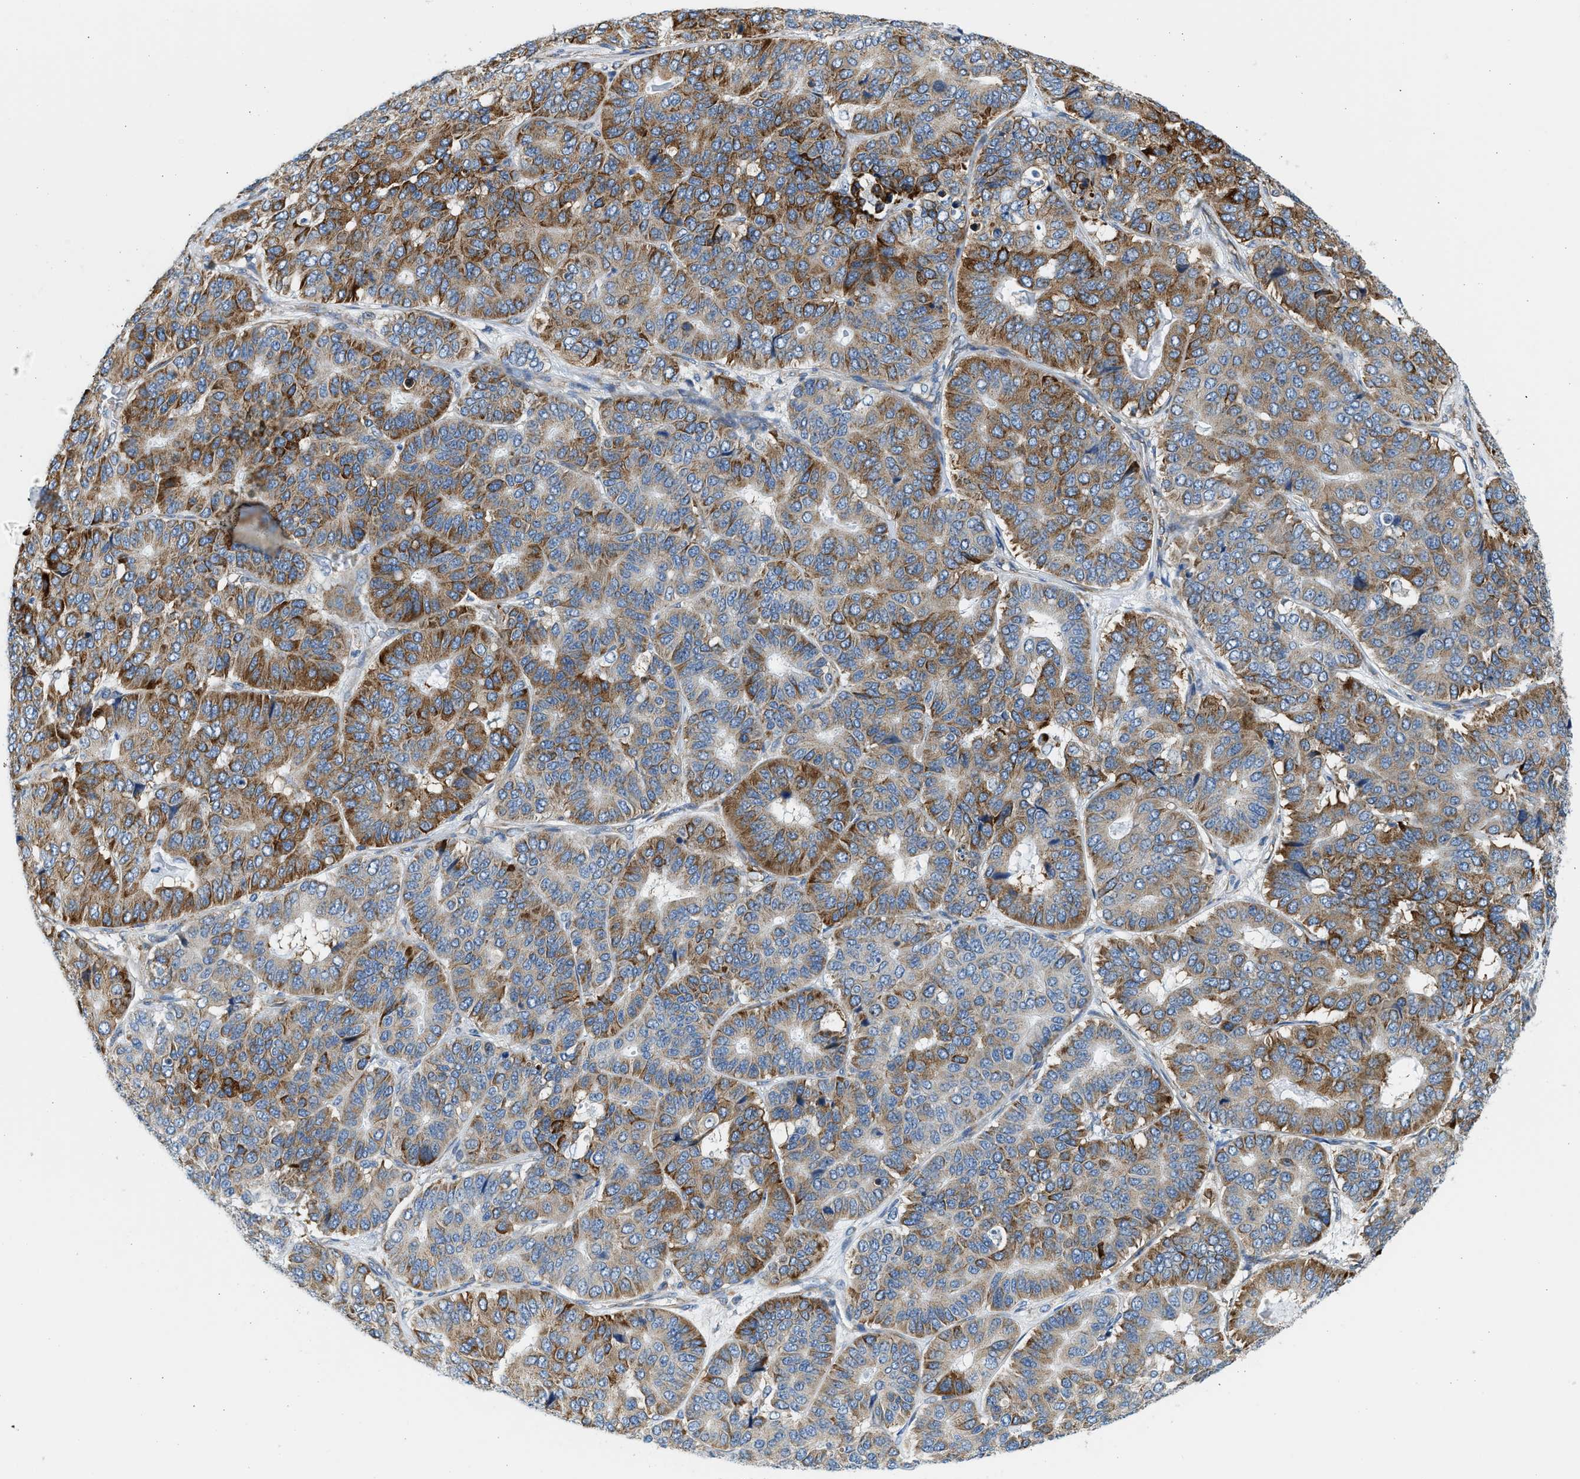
{"staining": {"intensity": "moderate", "quantity": "25%-75%", "location": "cytoplasmic/membranous"}, "tissue": "pancreatic cancer", "cell_type": "Tumor cells", "image_type": "cancer", "snomed": [{"axis": "morphology", "description": "Adenocarcinoma, NOS"}, {"axis": "topography", "description": "Pancreas"}], "caption": "Protein expression analysis of human pancreatic cancer (adenocarcinoma) reveals moderate cytoplasmic/membranous expression in about 25%-75% of tumor cells.", "gene": "CNTN6", "patient": {"sex": "male", "age": 50}}